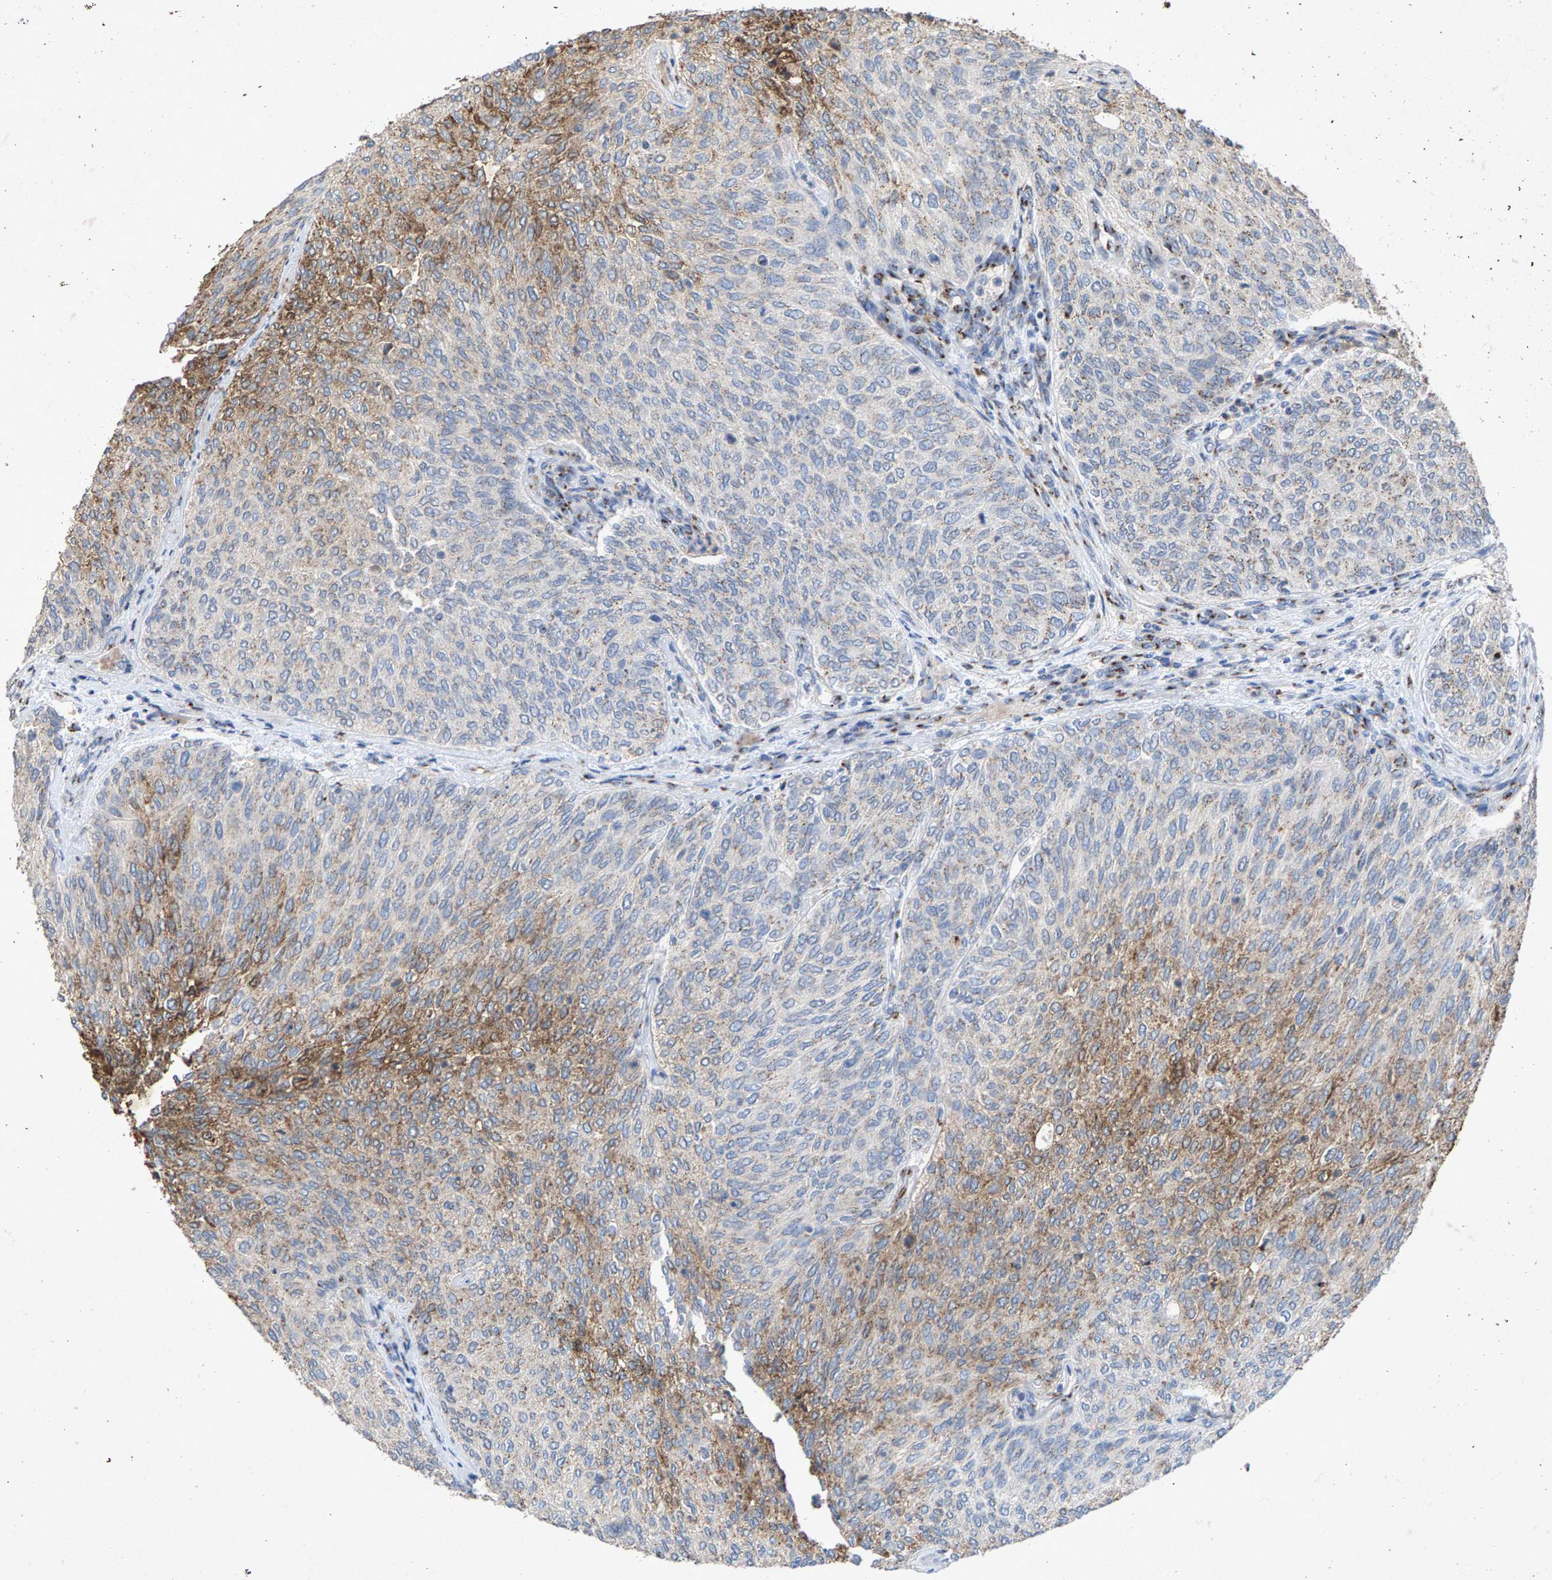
{"staining": {"intensity": "moderate", "quantity": "<25%", "location": "cytoplasmic/membranous"}, "tissue": "urothelial cancer", "cell_type": "Tumor cells", "image_type": "cancer", "snomed": [{"axis": "morphology", "description": "Urothelial carcinoma, Low grade"}, {"axis": "topography", "description": "Urinary bladder"}], "caption": "Moderate cytoplasmic/membranous protein staining is seen in approximately <25% of tumor cells in urothelial carcinoma (low-grade).", "gene": "MAN2A1", "patient": {"sex": "female", "age": 79}}